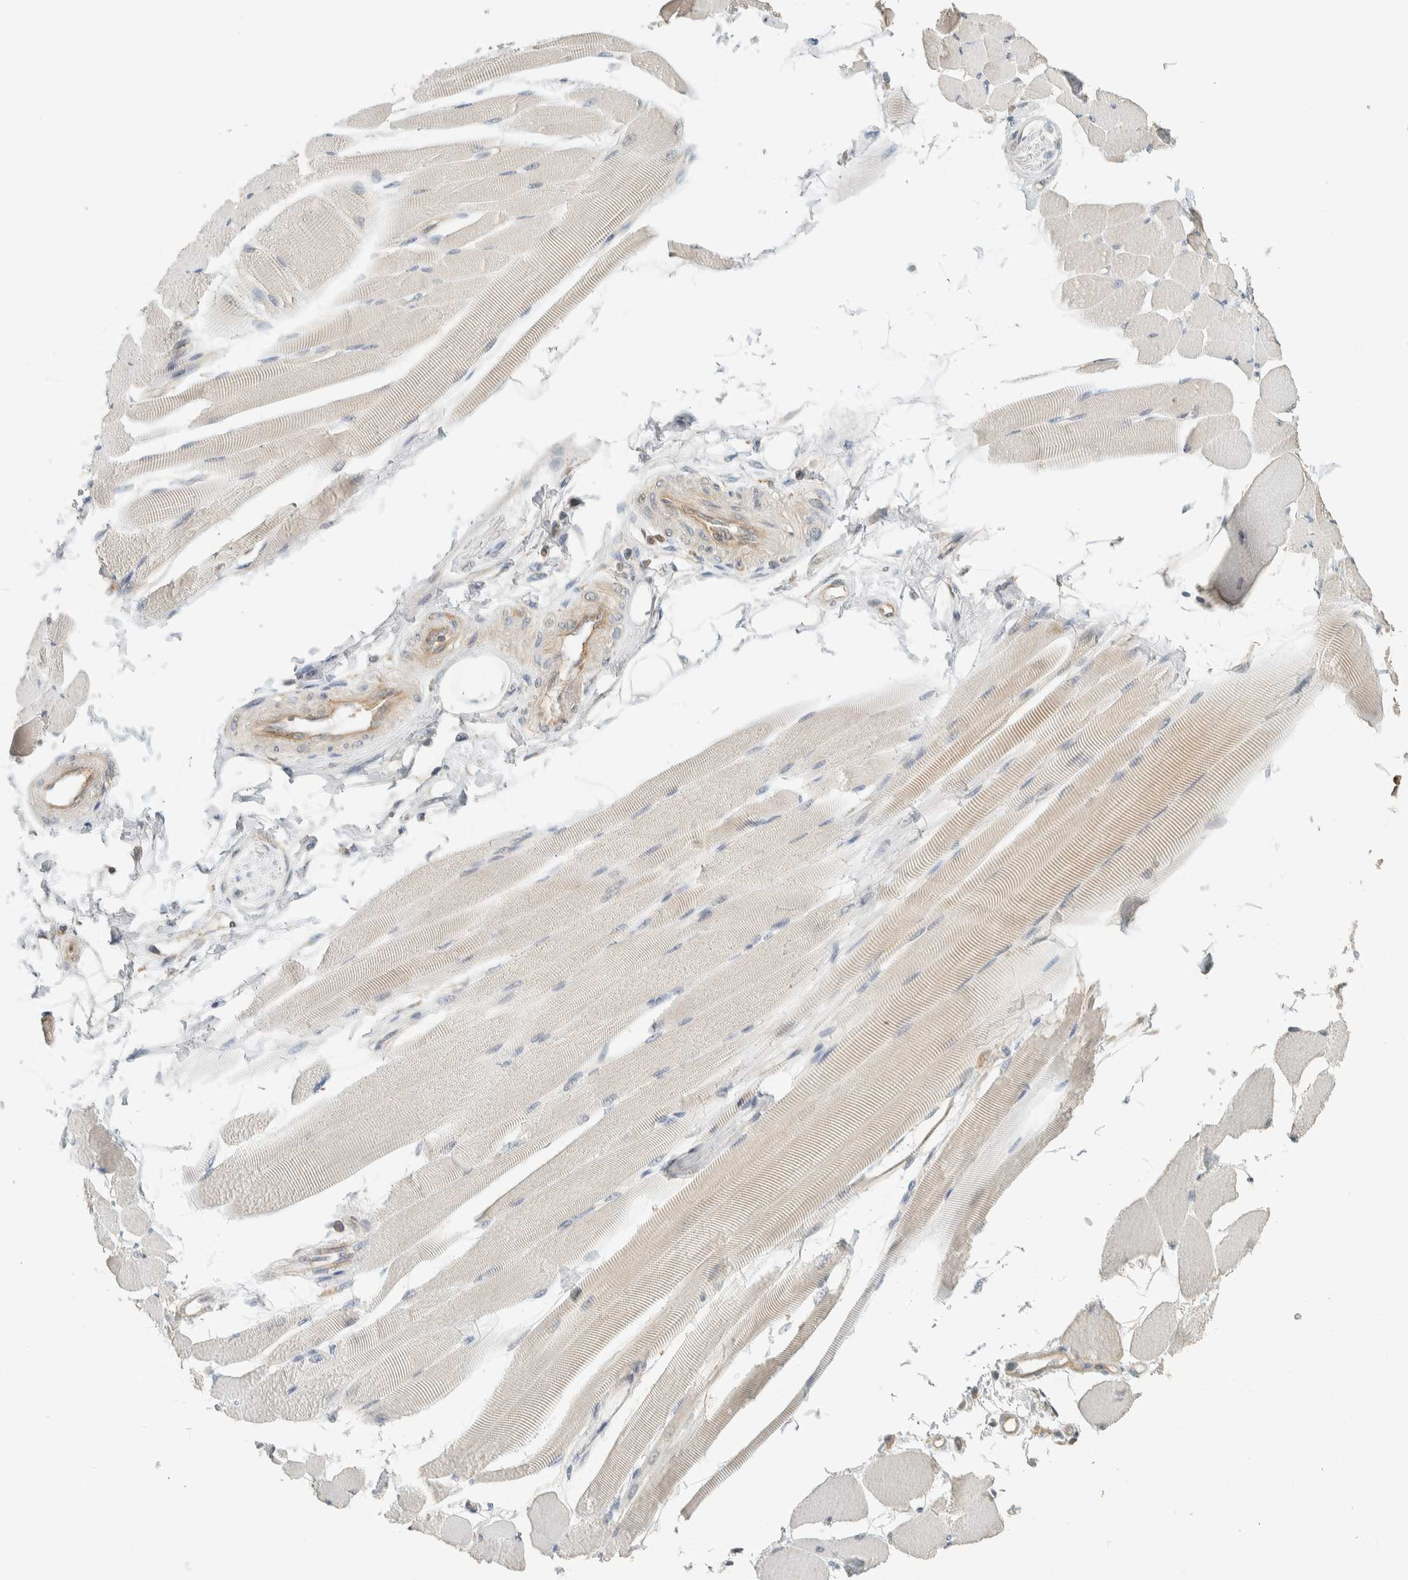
{"staining": {"intensity": "weak", "quantity": "25%-75%", "location": "cytoplasmic/membranous"}, "tissue": "skeletal muscle", "cell_type": "Myocytes", "image_type": "normal", "snomed": [{"axis": "morphology", "description": "Normal tissue, NOS"}, {"axis": "topography", "description": "Skeletal muscle"}, {"axis": "topography", "description": "Peripheral nerve tissue"}], "caption": "Benign skeletal muscle was stained to show a protein in brown. There is low levels of weak cytoplasmic/membranous expression in about 25%-75% of myocytes.", "gene": "PDE7B", "patient": {"sex": "female", "age": 84}}